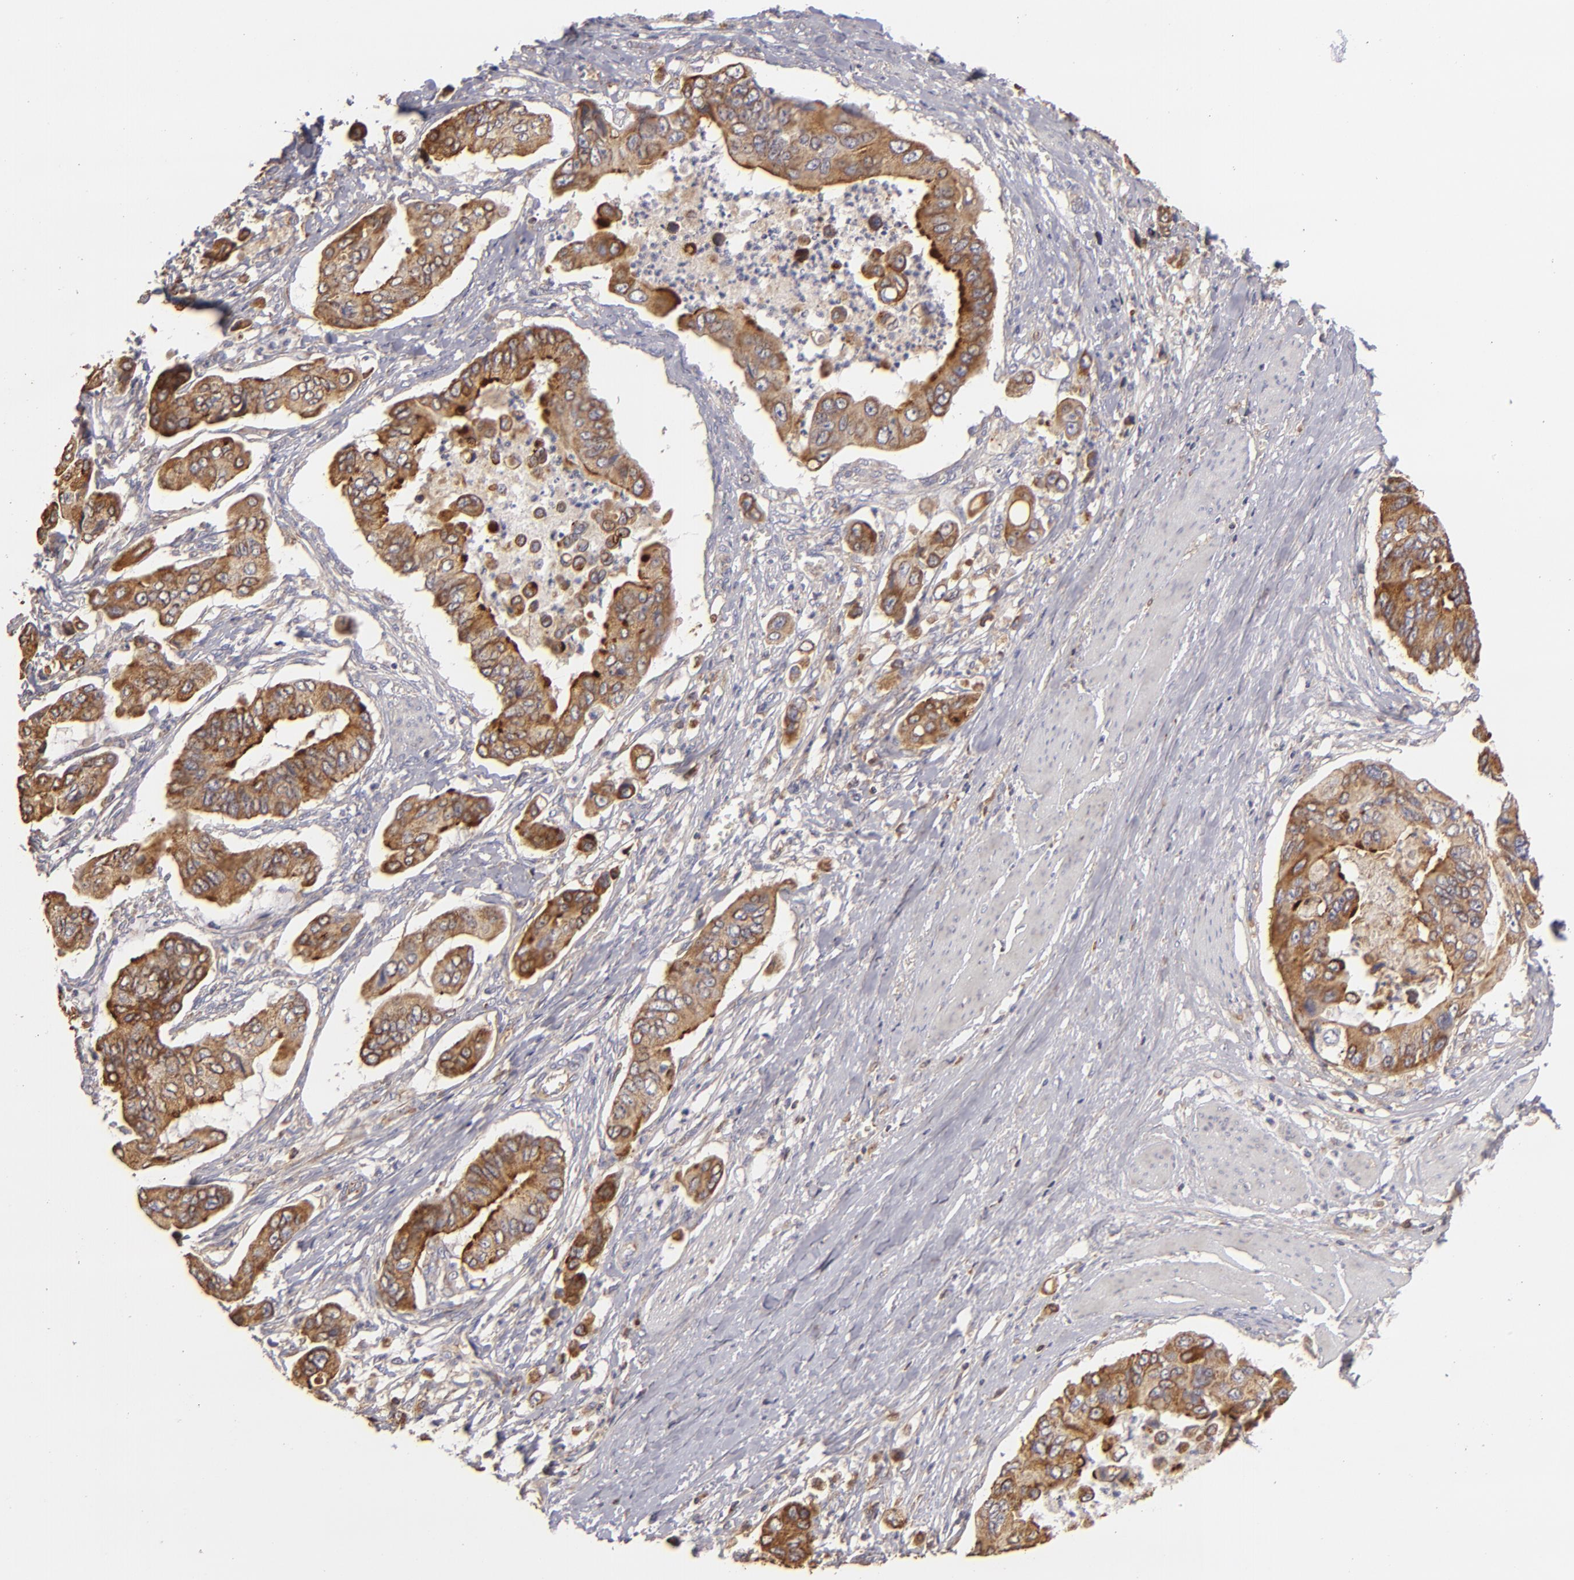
{"staining": {"intensity": "moderate", "quantity": ">75%", "location": "cytoplasmic/membranous"}, "tissue": "stomach cancer", "cell_type": "Tumor cells", "image_type": "cancer", "snomed": [{"axis": "morphology", "description": "Adenocarcinoma, NOS"}, {"axis": "topography", "description": "Stomach, upper"}], "caption": "Protein expression analysis of human stomach cancer (adenocarcinoma) reveals moderate cytoplasmic/membranous staining in approximately >75% of tumor cells.", "gene": "CFB", "patient": {"sex": "male", "age": 80}}